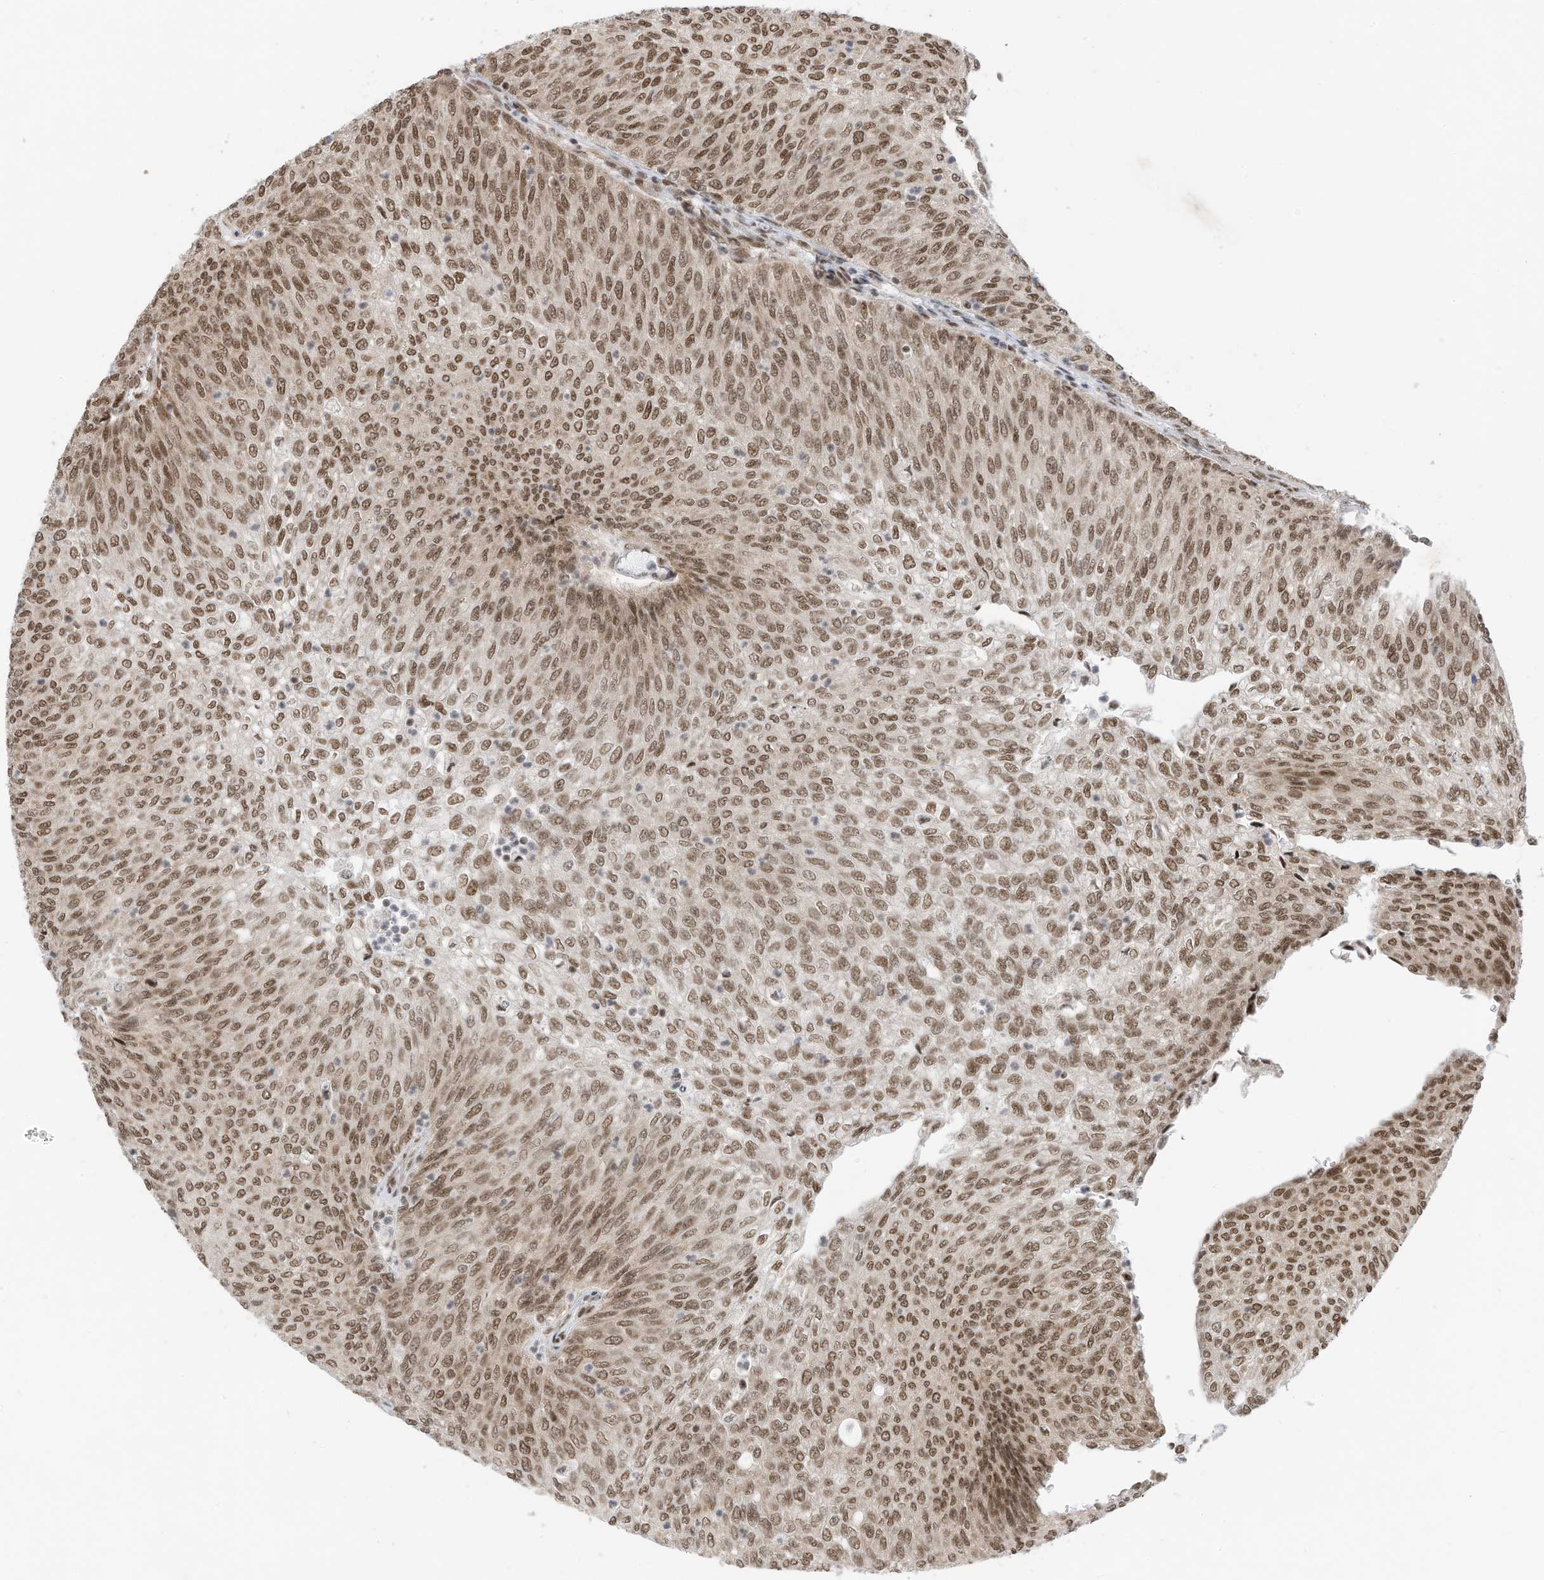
{"staining": {"intensity": "strong", "quantity": "25%-75%", "location": "nuclear"}, "tissue": "urothelial cancer", "cell_type": "Tumor cells", "image_type": "cancer", "snomed": [{"axis": "morphology", "description": "Urothelial carcinoma, Low grade"}, {"axis": "topography", "description": "Urinary bladder"}], "caption": "Immunohistochemical staining of human urothelial cancer reveals high levels of strong nuclear protein staining in about 25%-75% of tumor cells. The staining was performed using DAB, with brown indicating positive protein expression. Nuclei are stained blue with hematoxylin.", "gene": "AURKAIP1", "patient": {"sex": "female", "age": 79}}